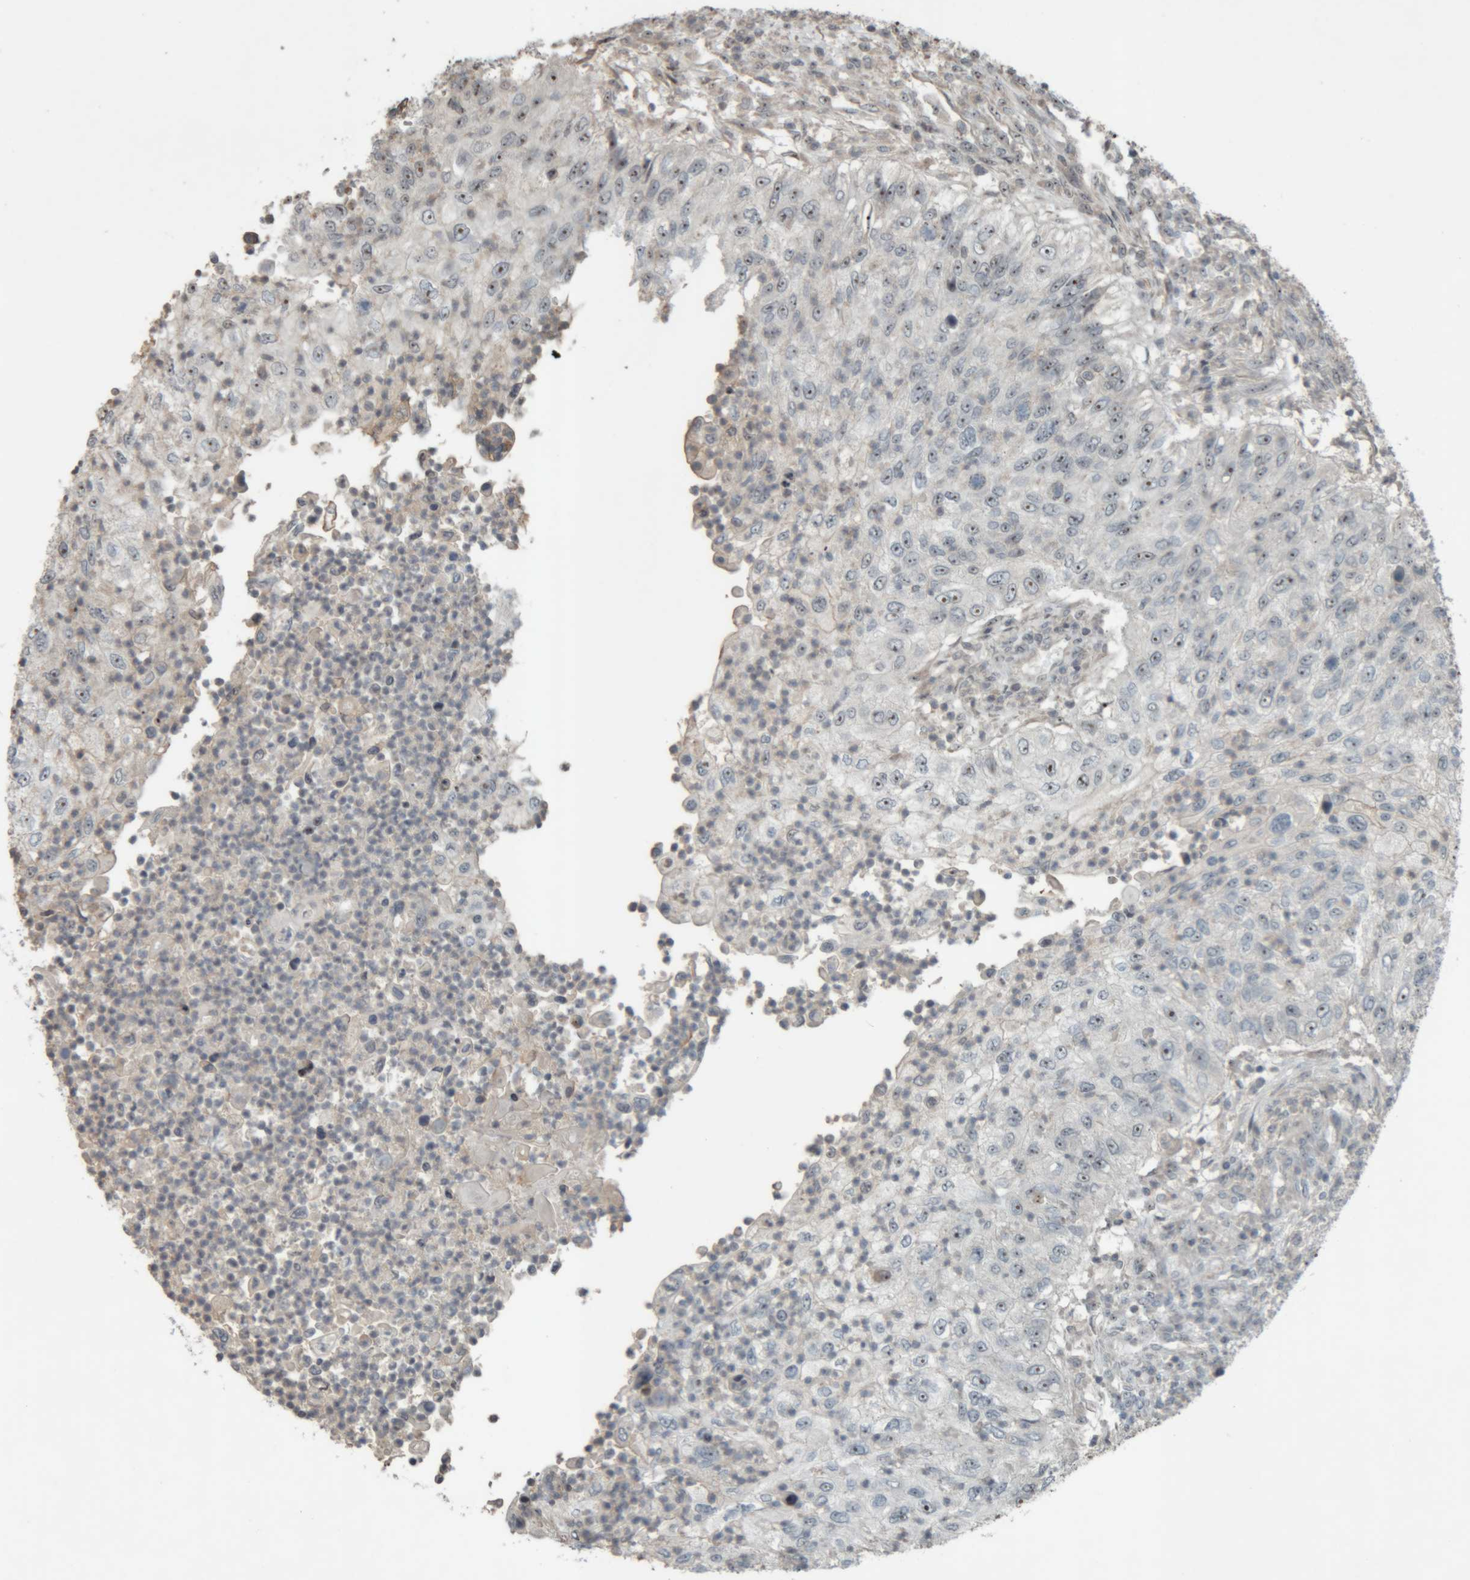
{"staining": {"intensity": "weak", "quantity": "25%-75%", "location": "nuclear"}, "tissue": "urothelial cancer", "cell_type": "Tumor cells", "image_type": "cancer", "snomed": [{"axis": "morphology", "description": "Urothelial carcinoma, High grade"}, {"axis": "topography", "description": "Urinary bladder"}], "caption": "Protein staining reveals weak nuclear expression in approximately 25%-75% of tumor cells in urothelial cancer.", "gene": "RPF1", "patient": {"sex": "female", "age": 60}}